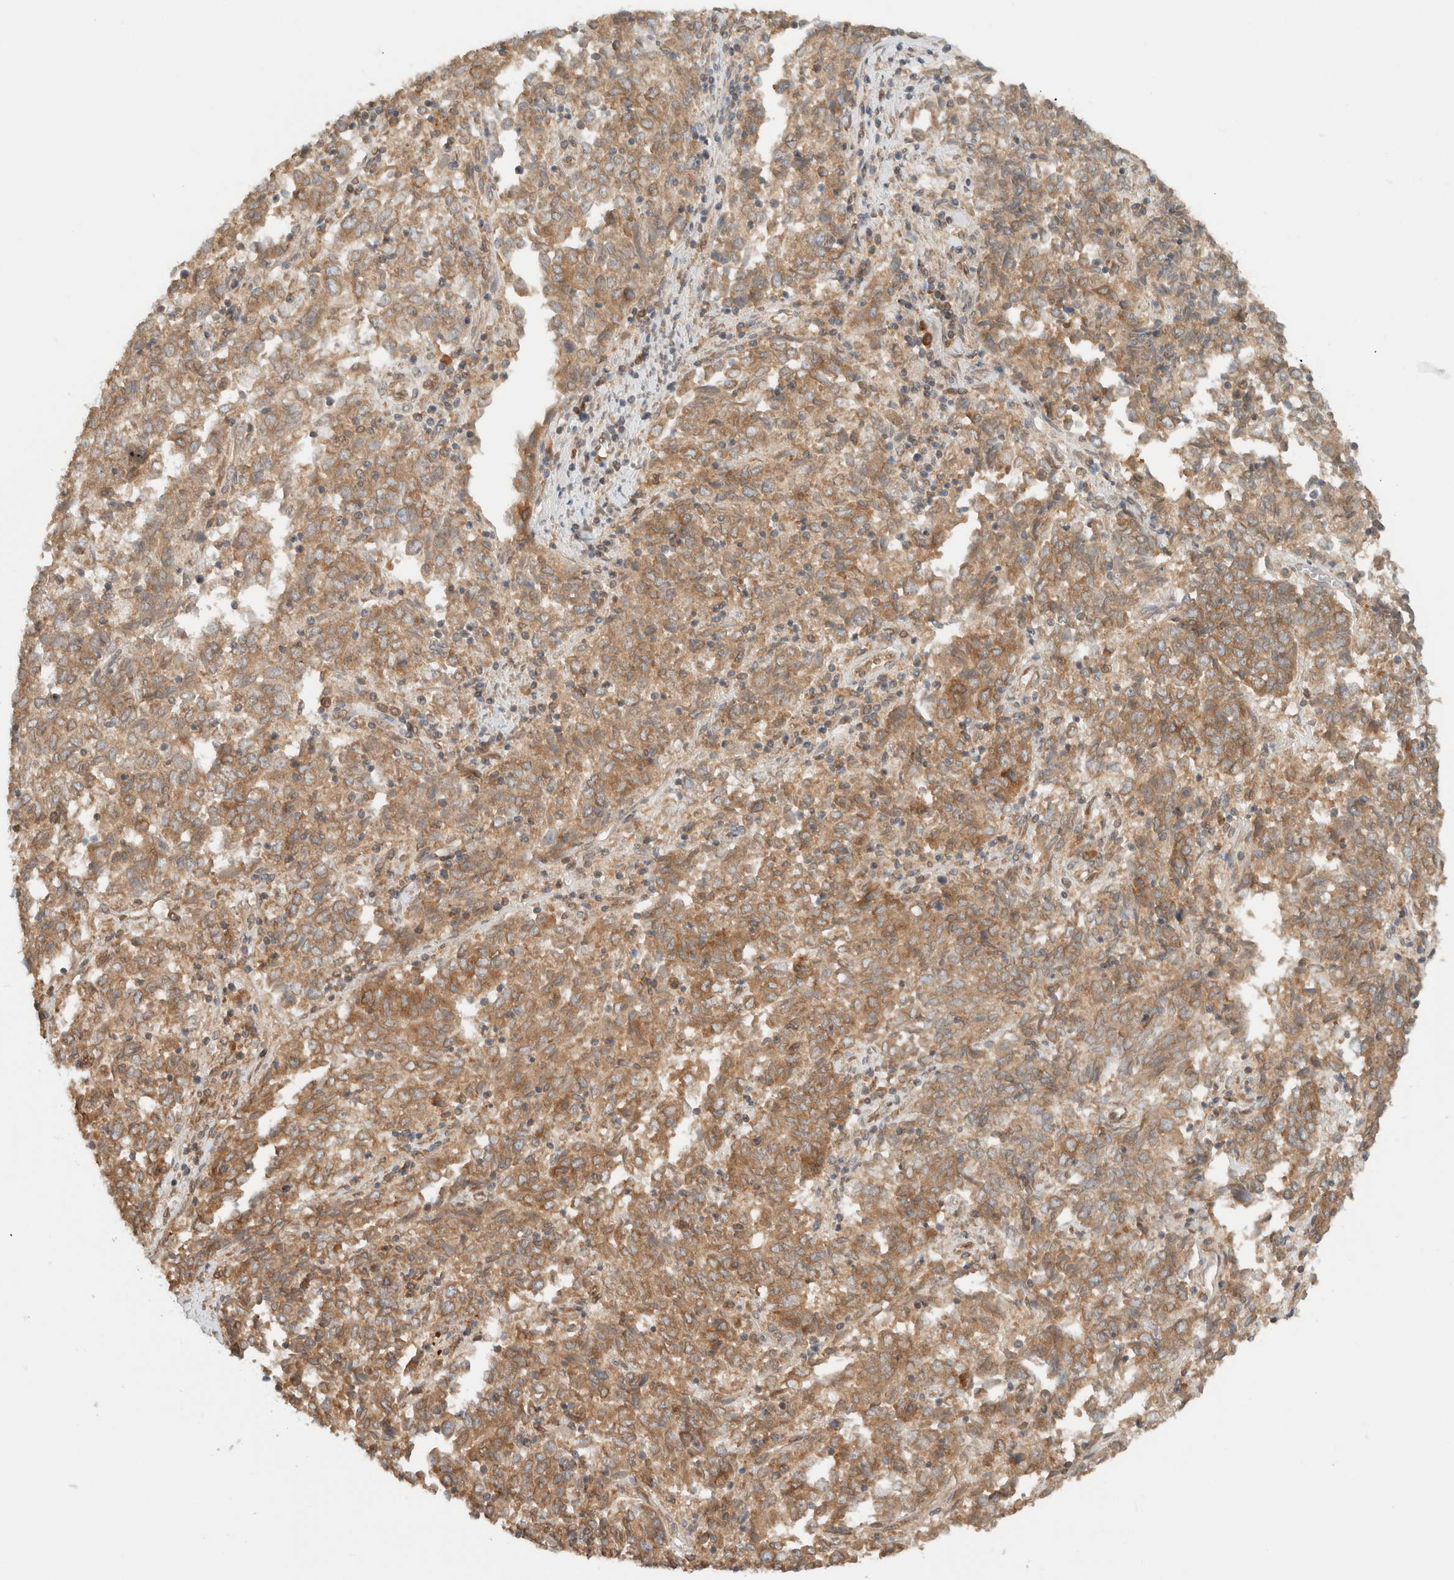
{"staining": {"intensity": "moderate", "quantity": ">75%", "location": "cytoplasmic/membranous"}, "tissue": "endometrial cancer", "cell_type": "Tumor cells", "image_type": "cancer", "snomed": [{"axis": "morphology", "description": "Adenocarcinoma, NOS"}, {"axis": "topography", "description": "Endometrium"}], "caption": "Immunohistochemistry (IHC) photomicrograph of neoplastic tissue: endometrial cancer stained using immunohistochemistry (IHC) demonstrates medium levels of moderate protein expression localized specifically in the cytoplasmic/membranous of tumor cells, appearing as a cytoplasmic/membranous brown color.", "gene": "ARFGEF2", "patient": {"sex": "female", "age": 80}}